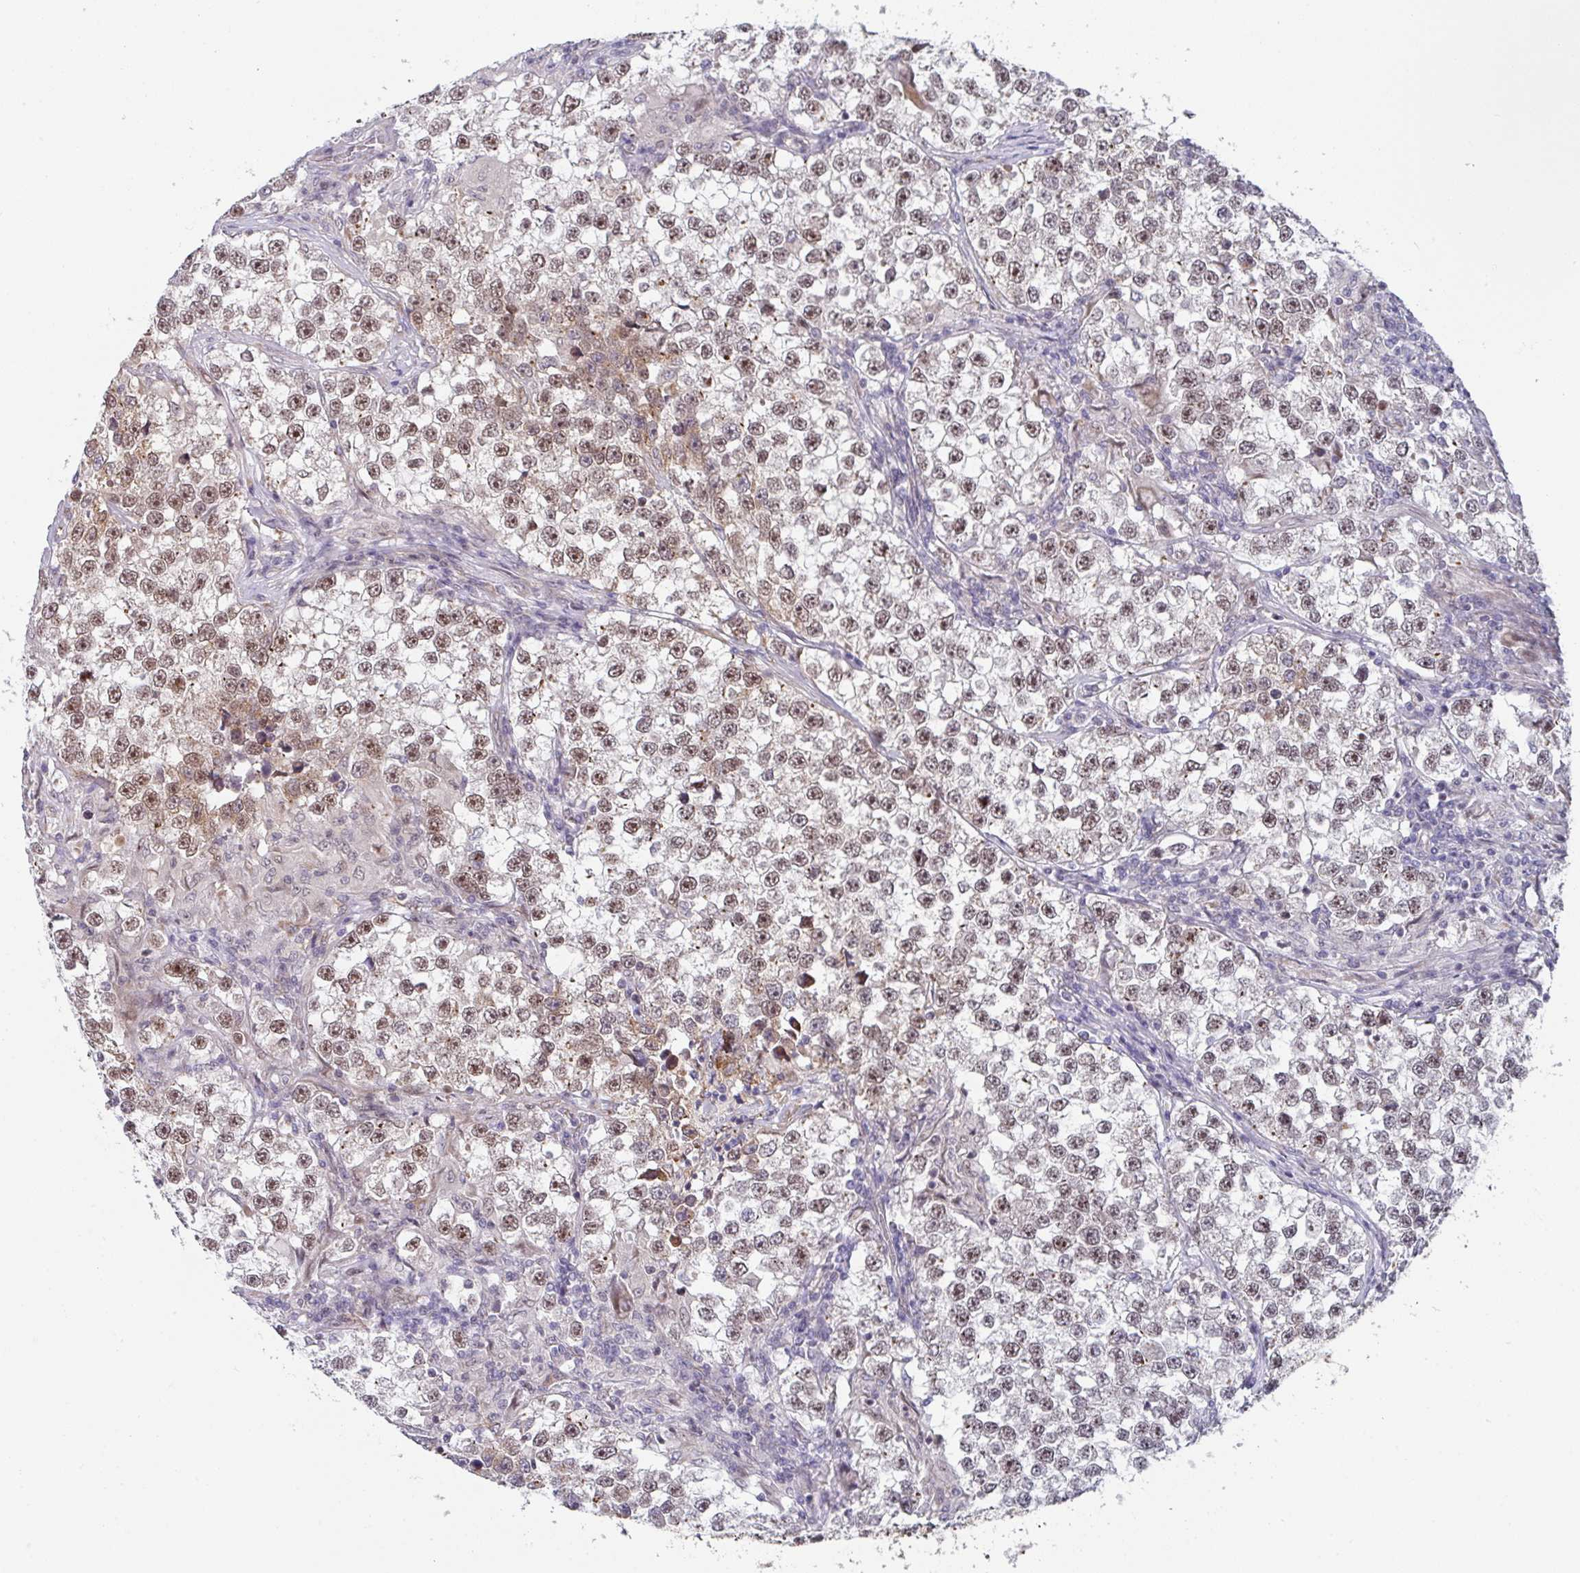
{"staining": {"intensity": "moderate", "quantity": ">75%", "location": "nuclear"}, "tissue": "testis cancer", "cell_type": "Tumor cells", "image_type": "cancer", "snomed": [{"axis": "morphology", "description": "Seminoma, NOS"}, {"axis": "topography", "description": "Testis"}], "caption": "A high-resolution micrograph shows immunohistochemistry staining of seminoma (testis), which reveals moderate nuclear expression in approximately >75% of tumor cells.", "gene": "RBM18", "patient": {"sex": "male", "age": 46}}